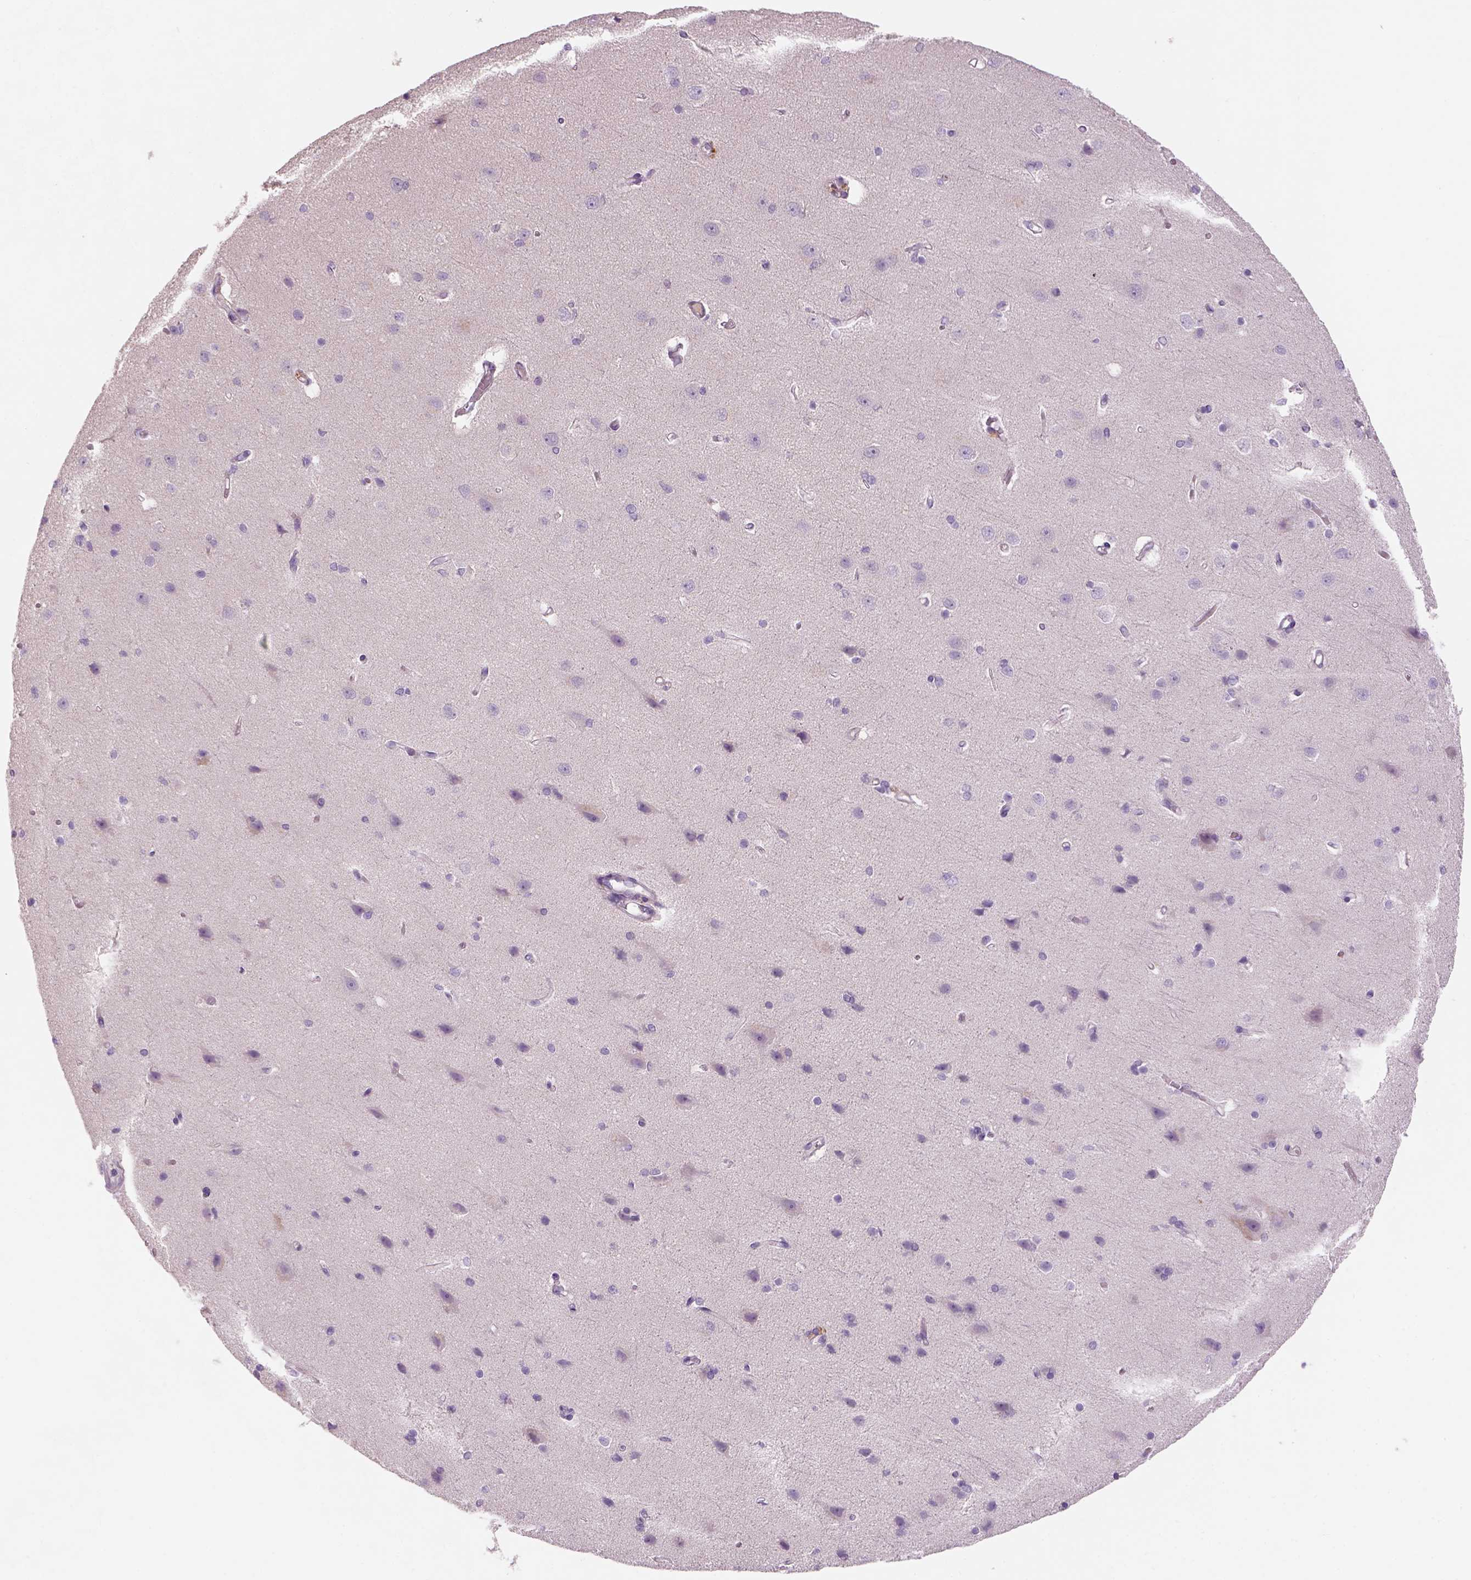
{"staining": {"intensity": "negative", "quantity": "none", "location": "none"}, "tissue": "cerebral cortex", "cell_type": "Endothelial cells", "image_type": "normal", "snomed": [{"axis": "morphology", "description": "Normal tissue, NOS"}, {"axis": "topography", "description": "Cerebral cortex"}], "caption": "Immunohistochemical staining of normal cerebral cortex exhibits no significant staining in endothelial cells.", "gene": "NUDT6", "patient": {"sex": "male", "age": 37}}